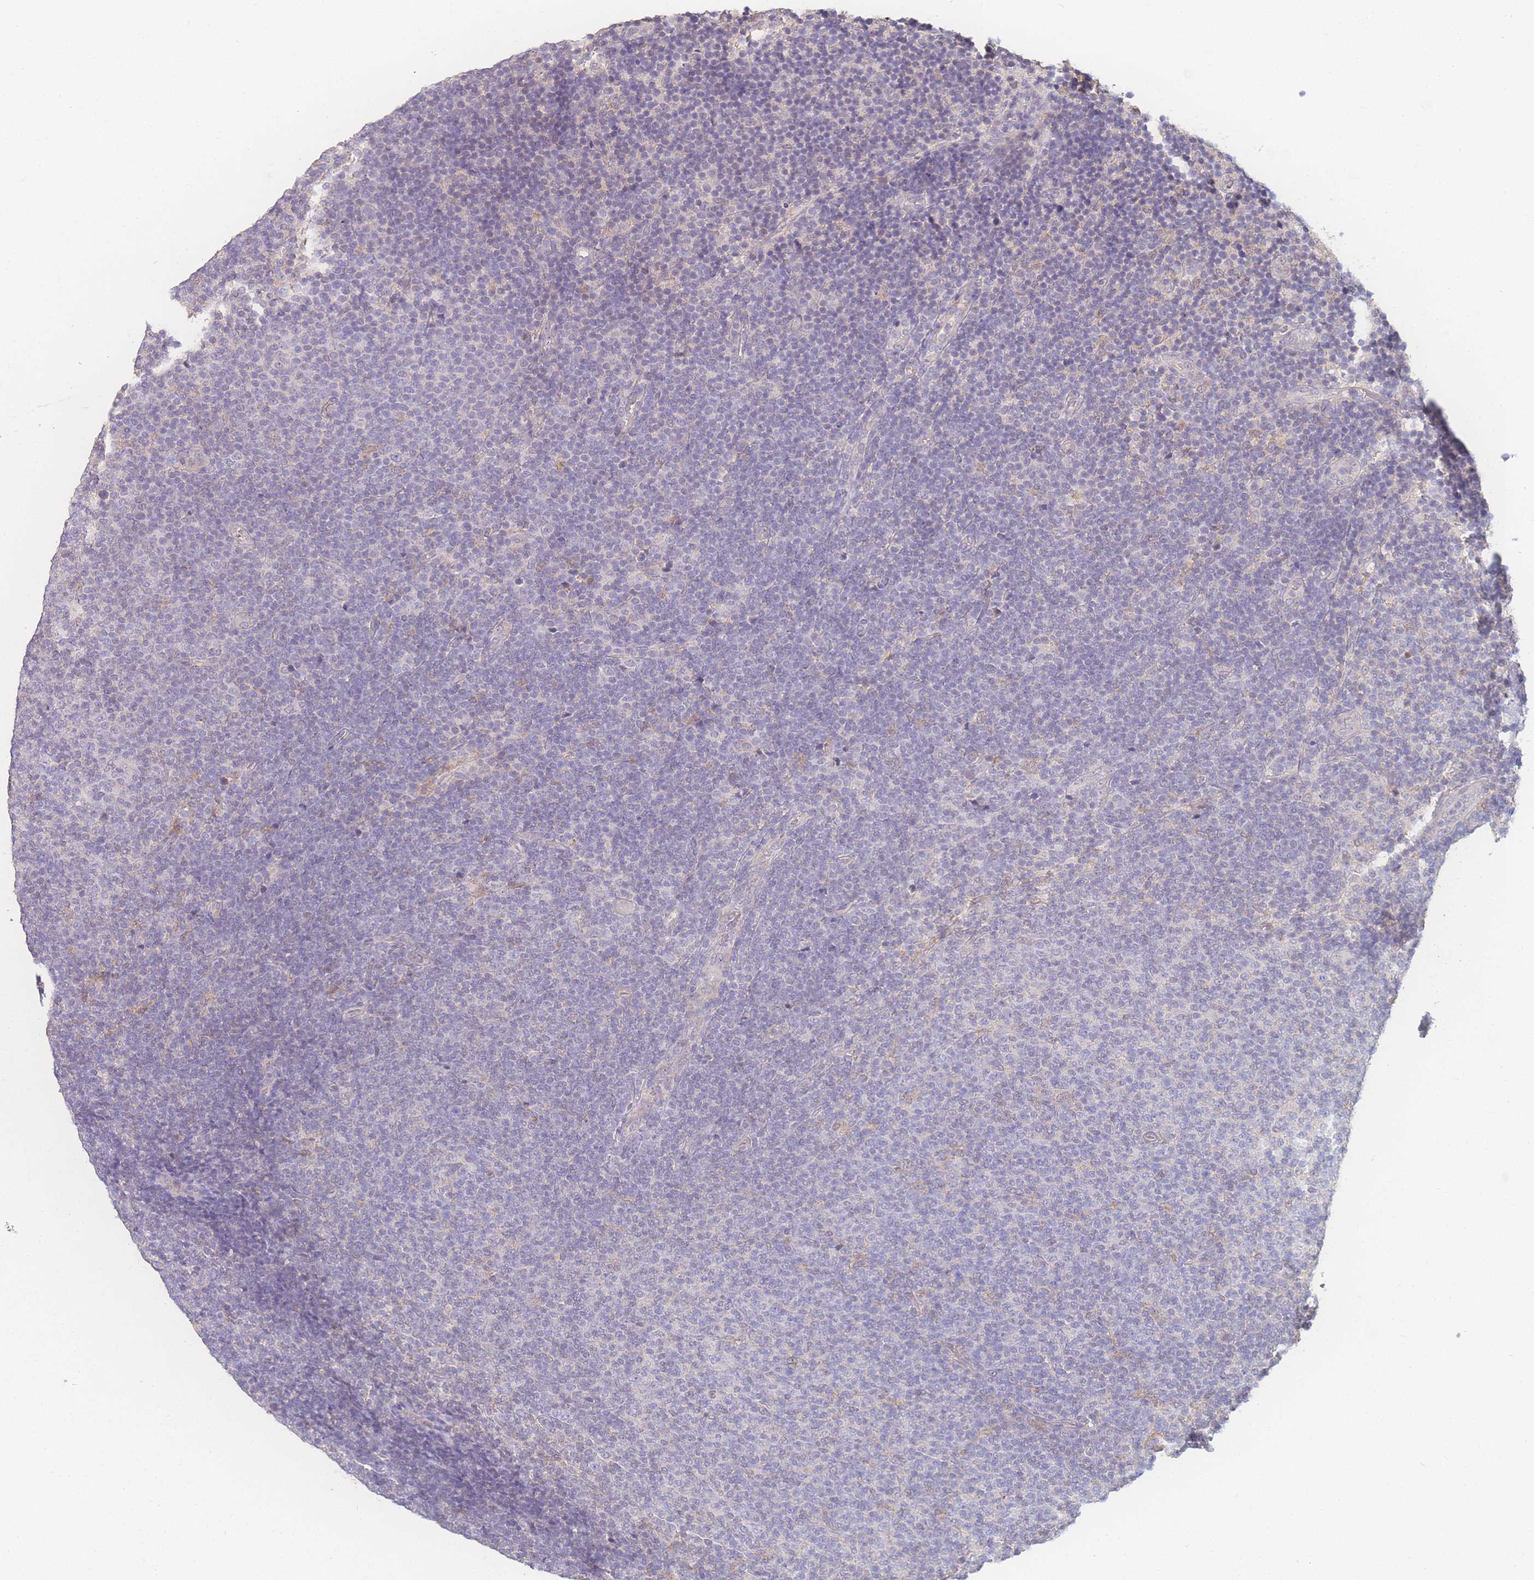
{"staining": {"intensity": "negative", "quantity": "none", "location": "none"}, "tissue": "lymphoma", "cell_type": "Tumor cells", "image_type": "cancer", "snomed": [{"axis": "morphology", "description": "Malignant lymphoma, non-Hodgkin's type, Low grade"}, {"axis": "topography", "description": "Lymph node"}], "caption": "Photomicrograph shows no protein positivity in tumor cells of lymphoma tissue. (DAB (3,3'-diaminobenzidine) immunohistochemistry with hematoxylin counter stain).", "gene": "GIPR", "patient": {"sex": "male", "age": 66}}